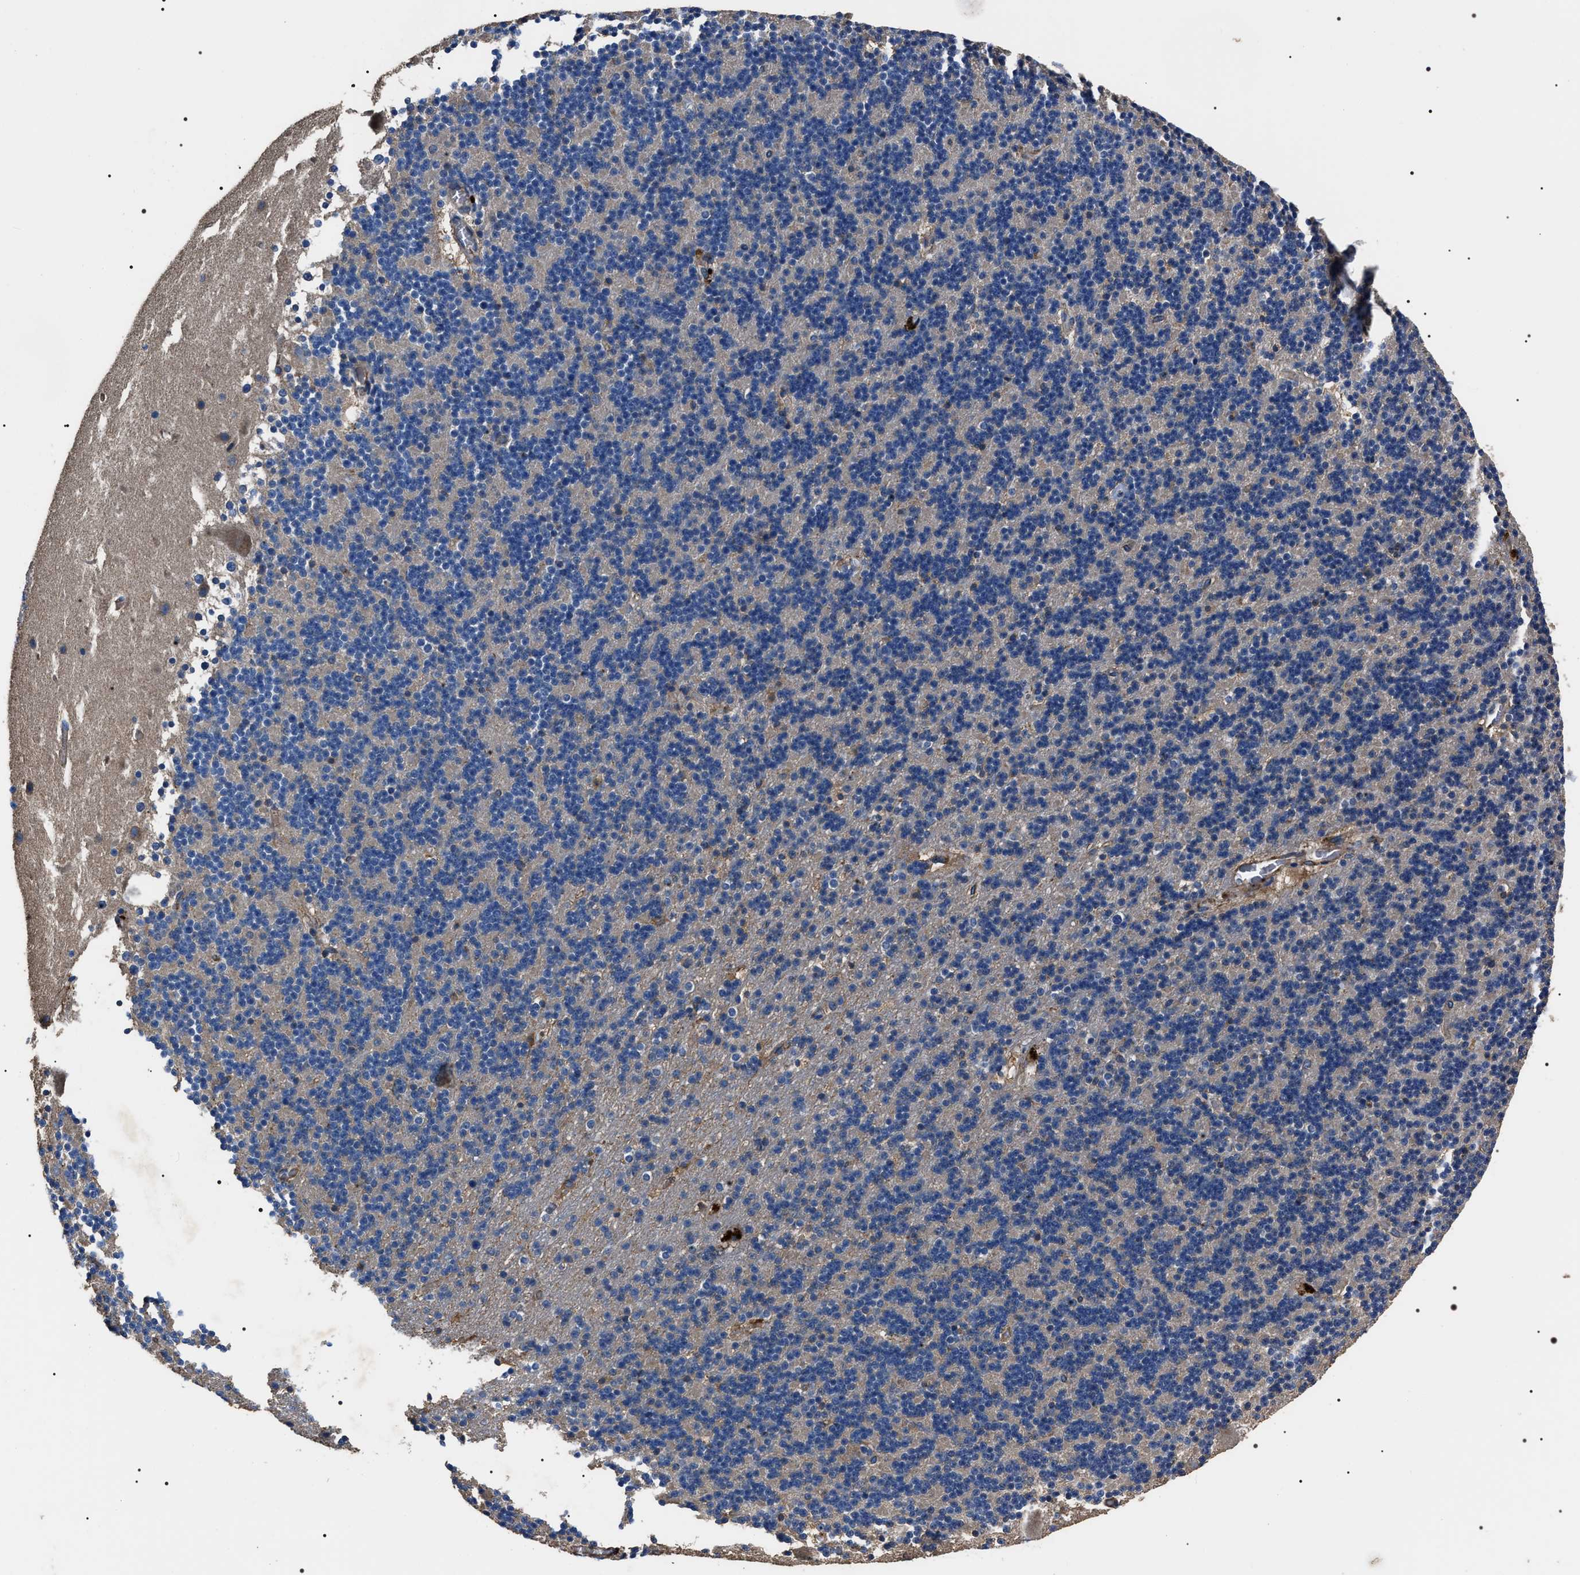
{"staining": {"intensity": "negative", "quantity": "none", "location": "none"}, "tissue": "cerebellum", "cell_type": "Cells in granular layer", "image_type": "normal", "snomed": [{"axis": "morphology", "description": "Normal tissue, NOS"}, {"axis": "topography", "description": "Cerebellum"}], "caption": "Immunohistochemical staining of unremarkable cerebellum shows no significant expression in cells in granular layer. (Brightfield microscopy of DAB (3,3'-diaminobenzidine) IHC at high magnification).", "gene": "HSCB", "patient": {"sex": "male", "age": 45}}